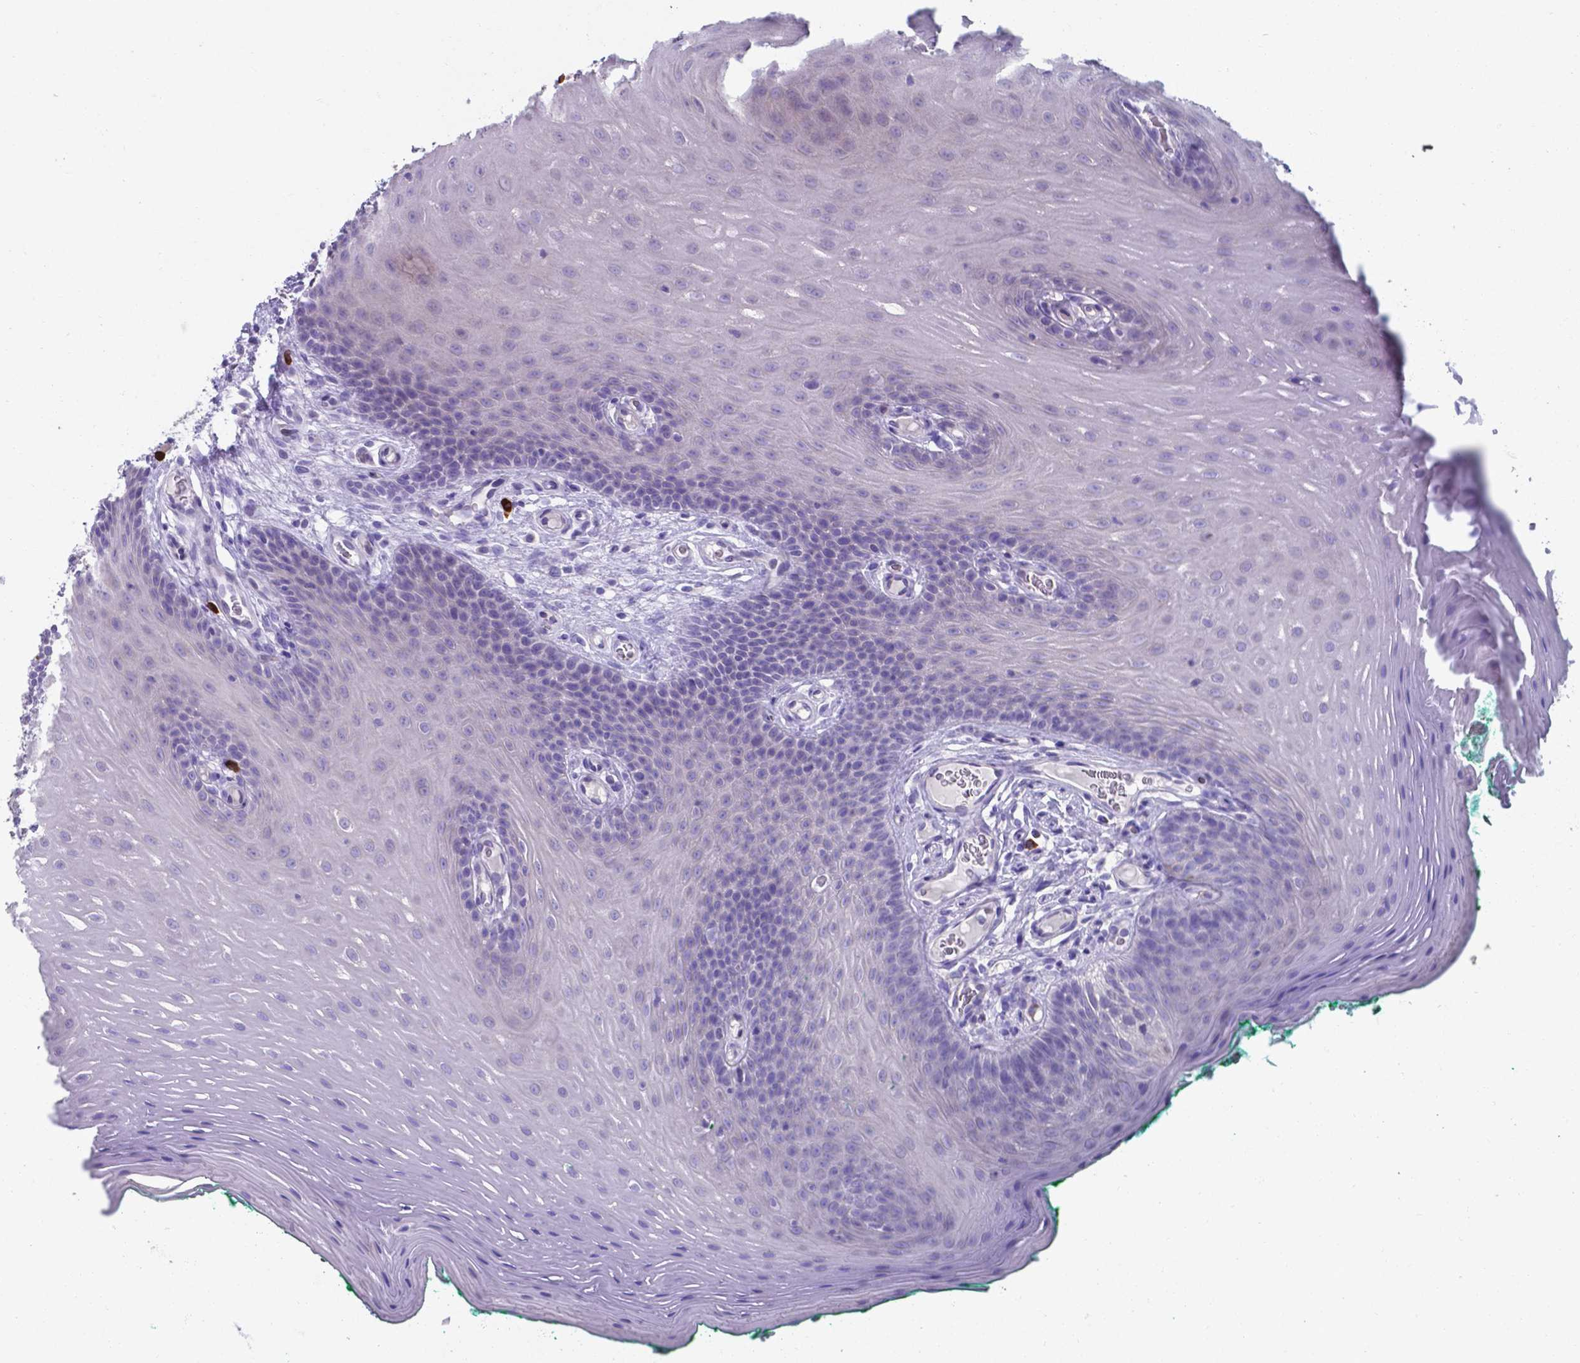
{"staining": {"intensity": "negative", "quantity": "none", "location": "none"}, "tissue": "oral mucosa", "cell_type": "Squamous epithelial cells", "image_type": "normal", "snomed": [{"axis": "morphology", "description": "Normal tissue, NOS"}, {"axis": "morphology", "description": "Squamous cell carcinoma, NOS"}, {"axis": "topography", "description": "Oral tissue"}, {"axis": "topography", "description": "Head-Neck"}], "caption": "The image shows no significant positivity in squamous epithelial cells of oral mucosa.", "gene": "UBE2J1", "patient": {"sex": "male", "age": 78}}